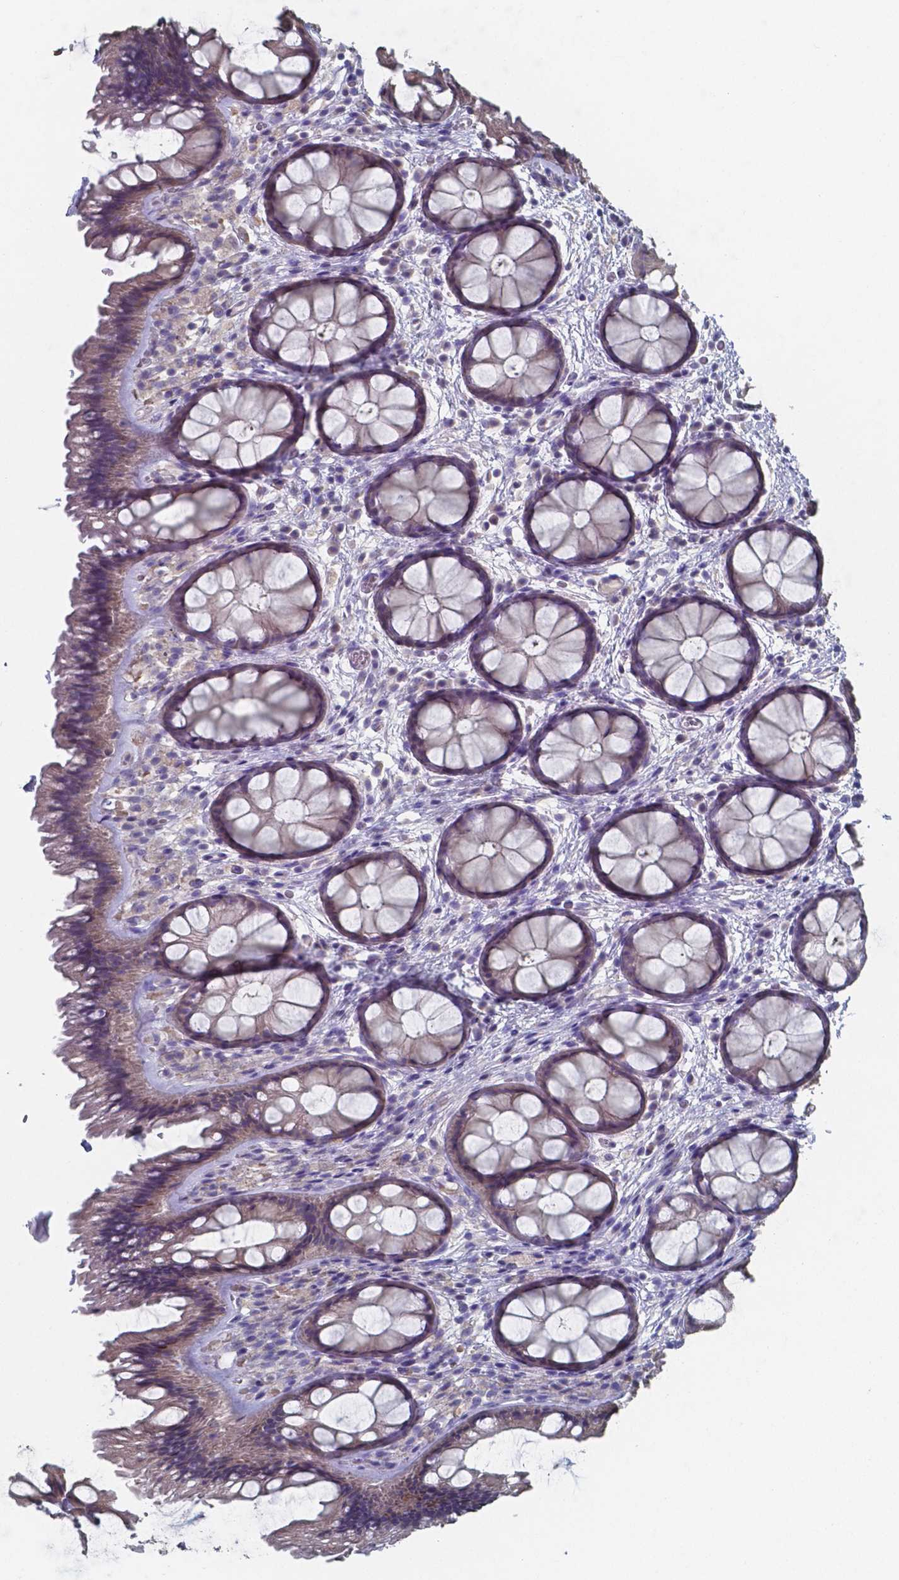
{"staining": {"intensity": "weak", "quantity": "25%-75%", "location": "cytoplasmic/membranous"}, "tissue": "rectum", "cell_type": "Glandular cells", "image_type": "normal", "snomed": [{"axis": "morphology", "description": "Normal tissue, NOS"}, {"axis": "topography", "description": "Rectum"}], "caption": "Rectum stained with a brown dye reveals weak cytoplasmic/membranous positive expression in approximately 25%-75% of glandular cells.", "gene": "FOXJ1", "patient": {"sex": "female", "age": 62}}